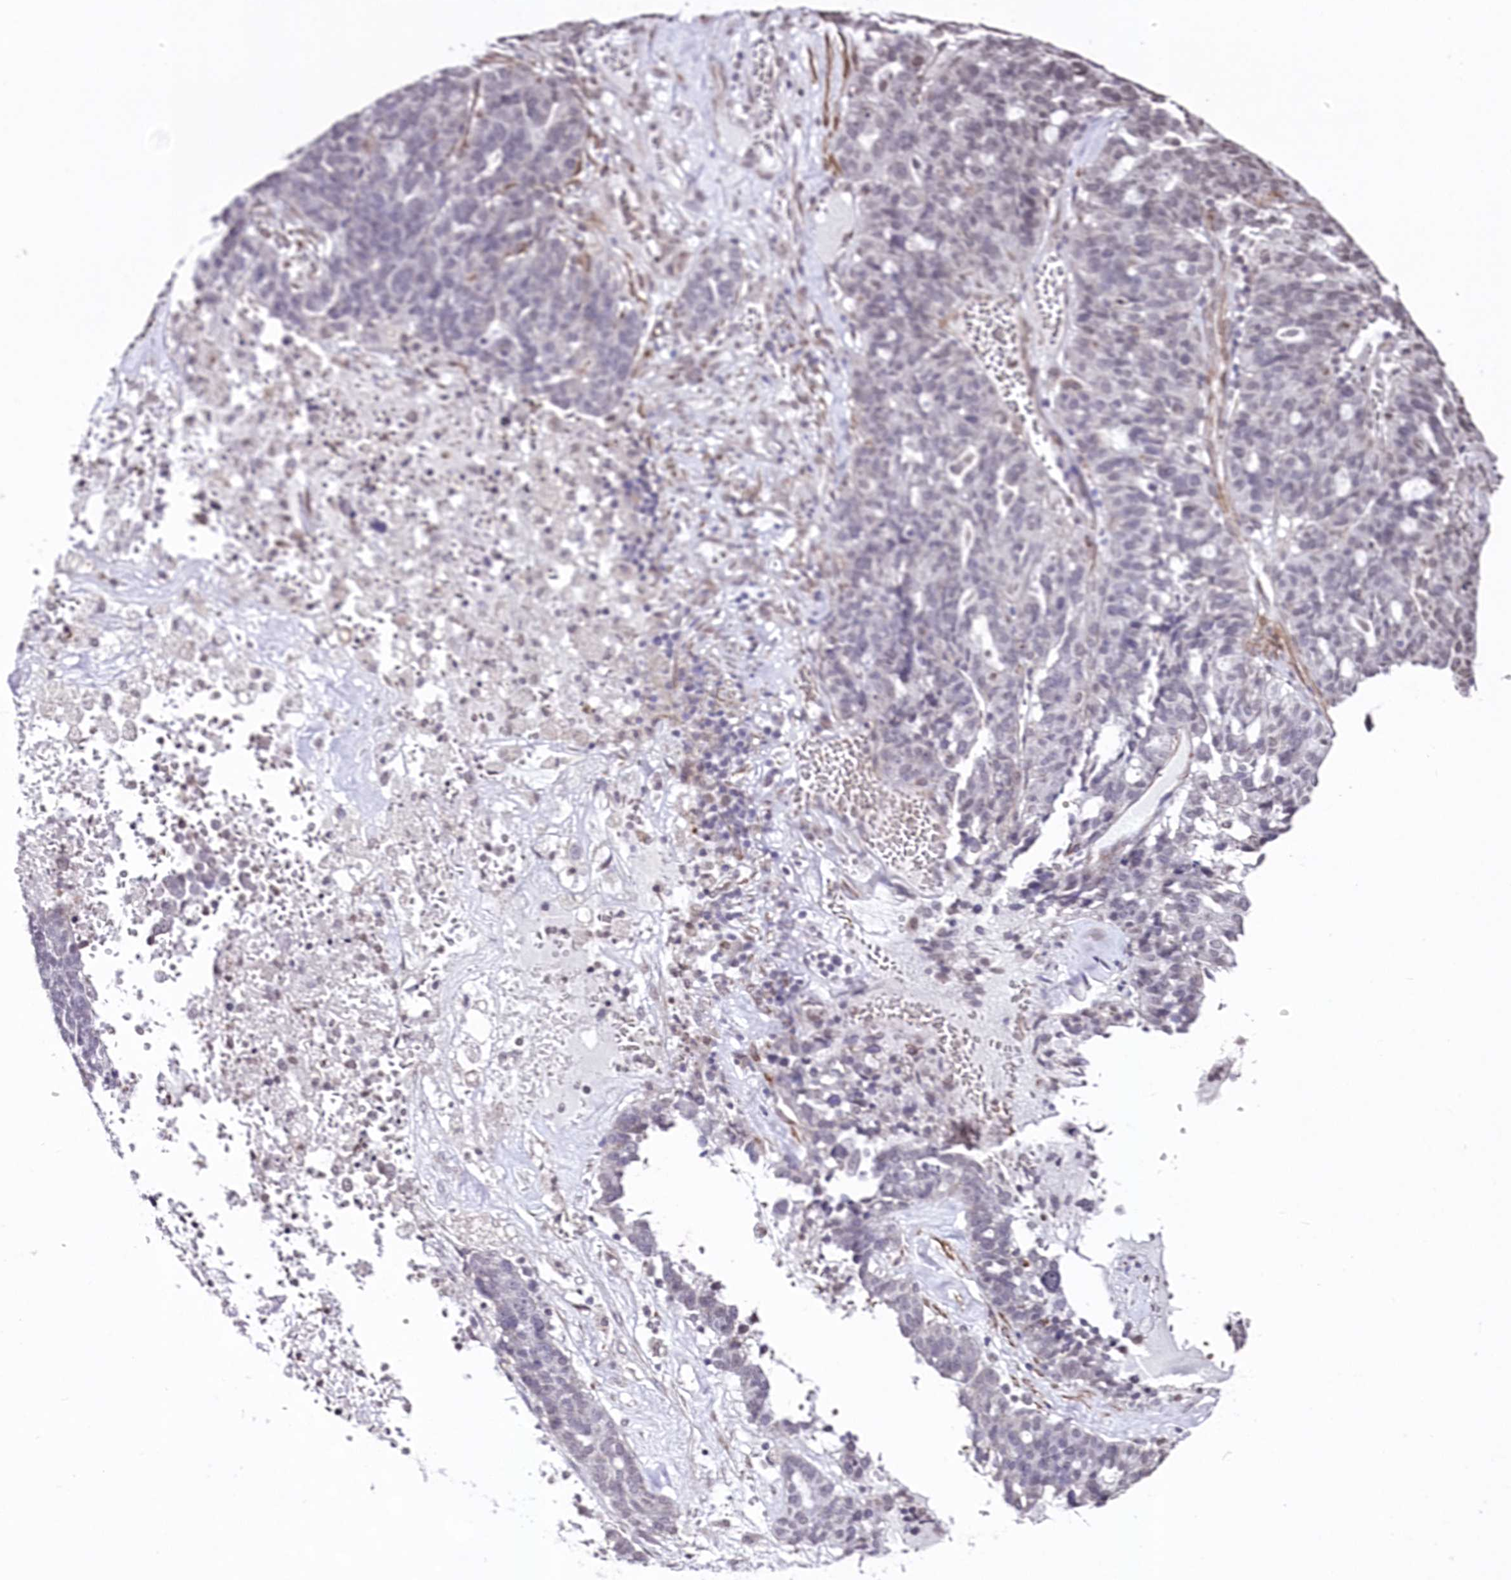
{"staining": {"intensity": "negative", "quantity": "none", "location": "none"}, "tissue": "ovarian cancer", "cell_type": "Tumor cells", "image_type": "cancer", "snomed": [{"axis": "morphology", "description": "Cystadenocarcinoma, serous, NOS"}, {"axis": "topography", "description": "Ovary"}], "caption": "Human ovarian cancer (serous cystadenocarcinoma) stained for a protein using IHC displays no expression in tumor cells.", "gene": "RBM27", "patient": {"sex": "female", "age": 59}}